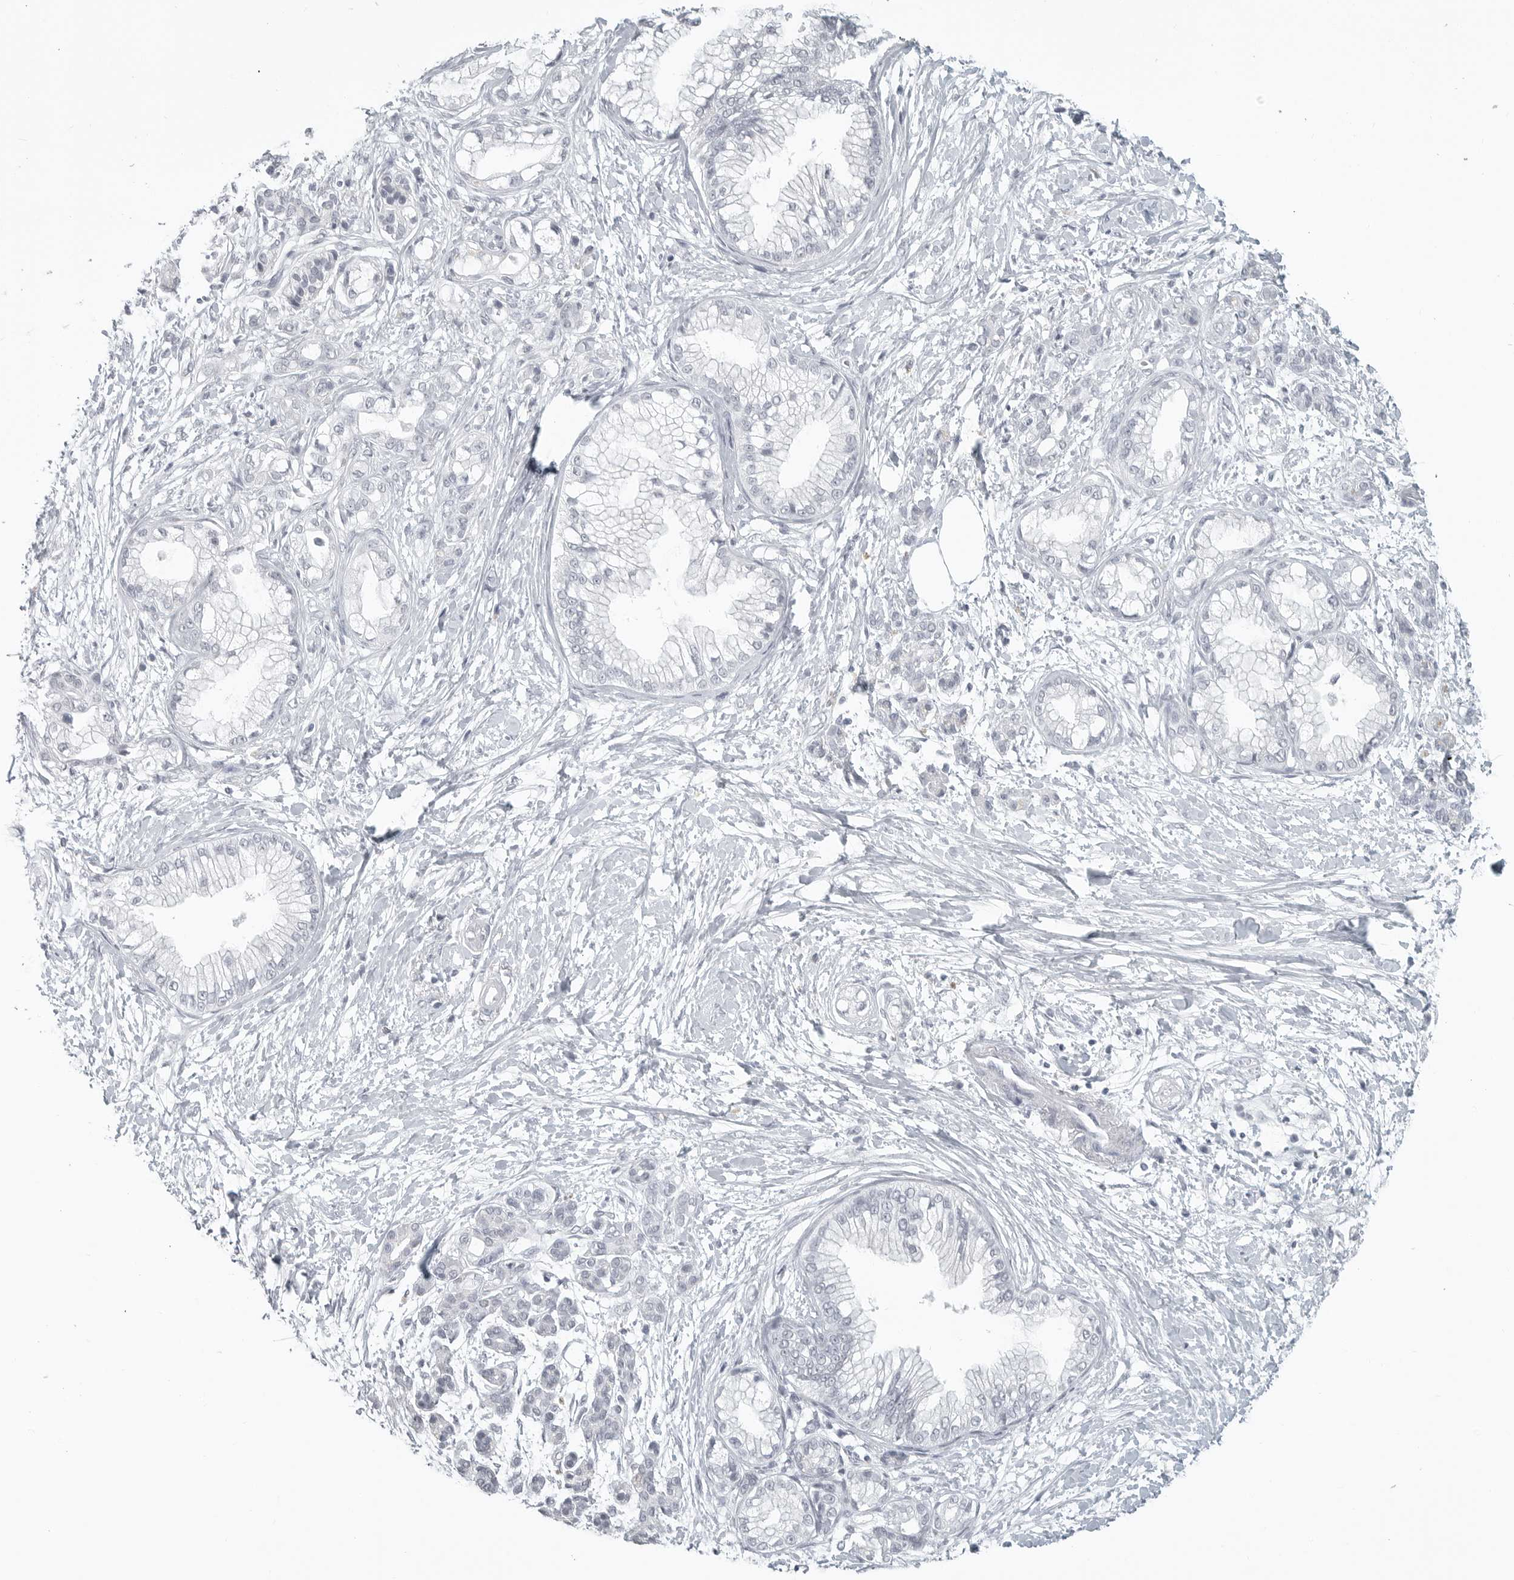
{"staining": {"intensity": "negative", "quantity": "none", "location": "none"}, "tissue": "pancreatic cancer", "cell_type": "Tumor cells", "image_type": "cancer", "snomed": [{"axis": "morphology", "description": "Adenocarcinoma, NOS"}, {"axis": "topography", "description": "Pancreas"}], "caption": "High power microscopy image of an immunohistochemistry (IHC) histopathology image of adenocarcinoma (pancreatic), revealing no significant expression in tumor cells. Nuclei are stained in blue.", "gene": "BPIFA1", "patient": {"sex": "male", "age": 68}}